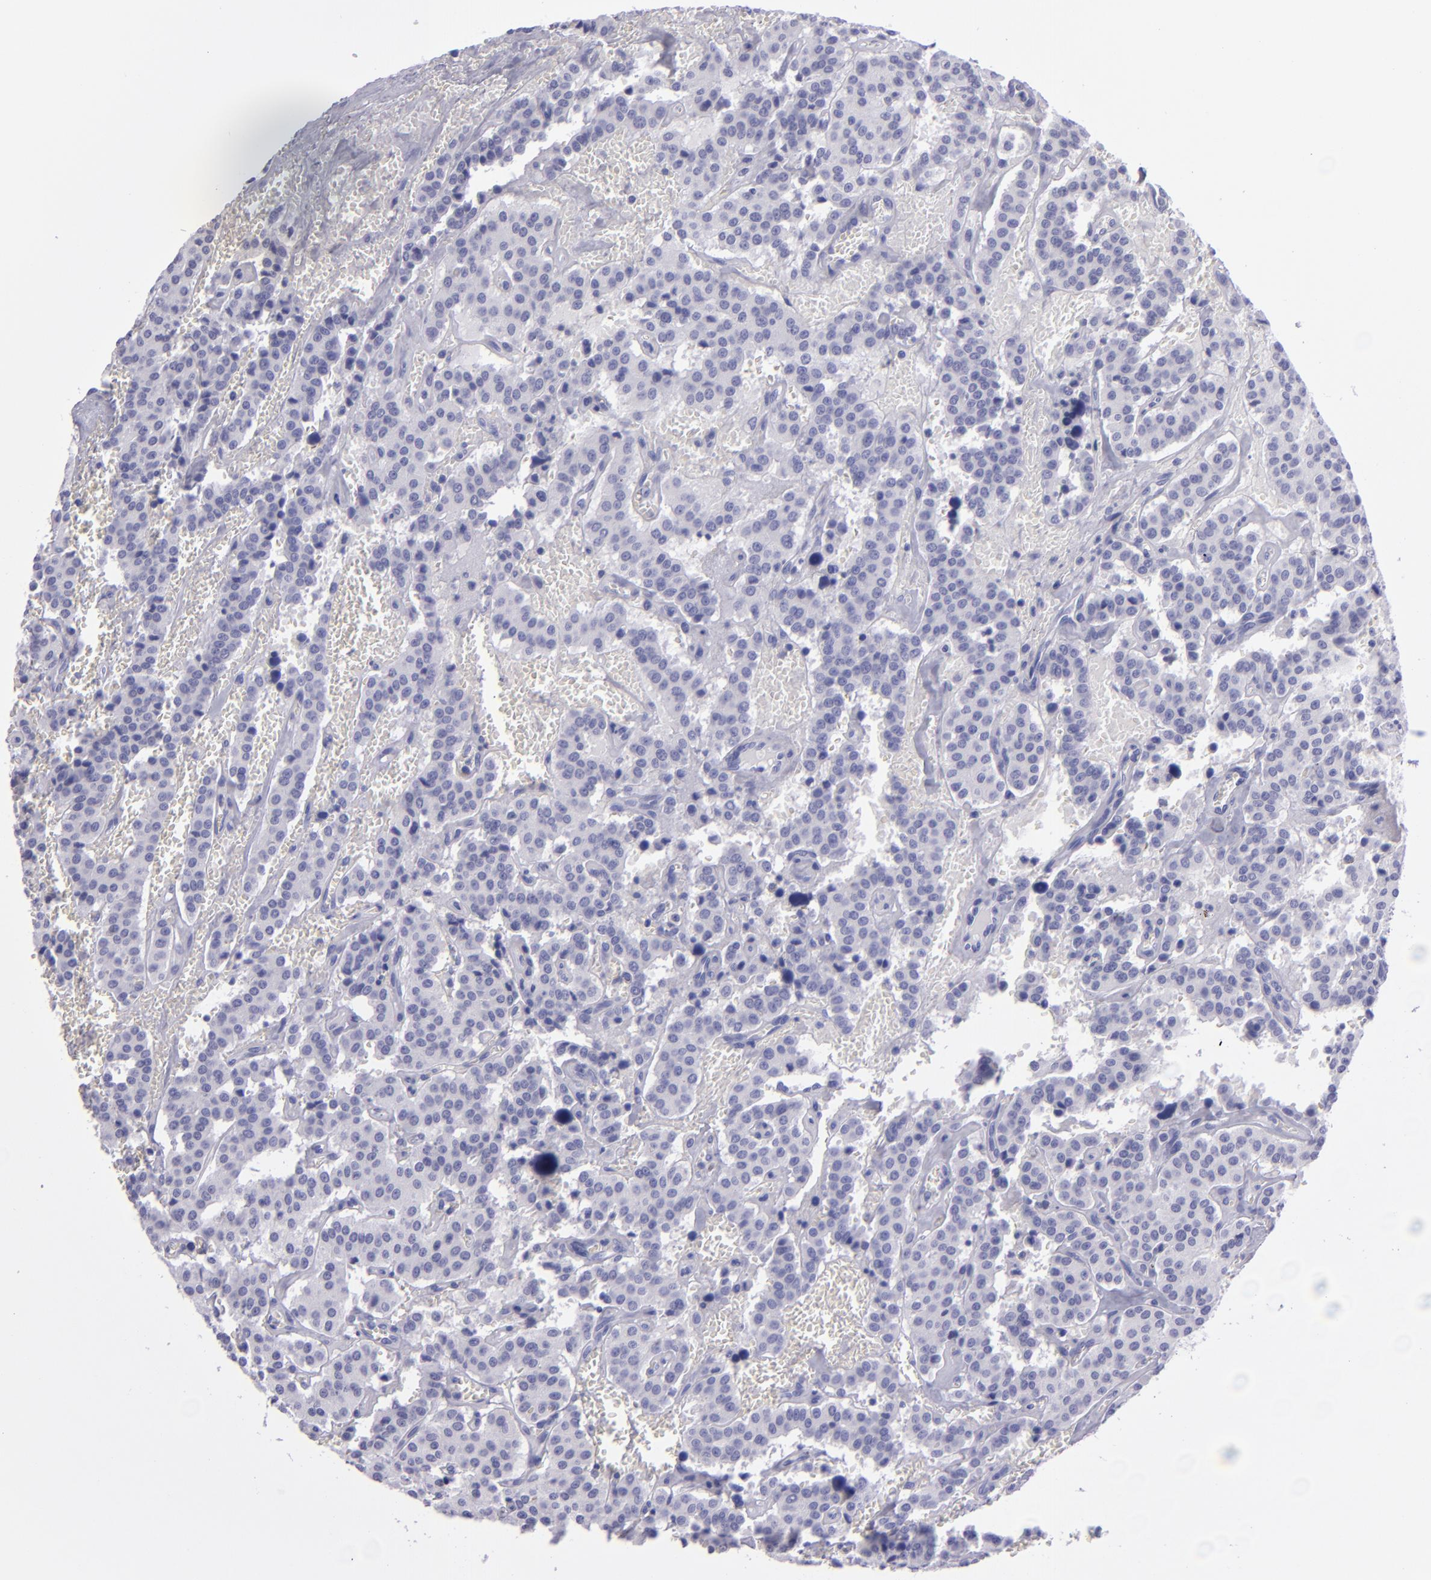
{"staining": {"intensity": "negative", "quantity": "none", "location": "none"}, "tissue": "carcinoid", "cell_type": "Tumor cells", "image_type": "cancer", "snomed": [{"axis": "morphology", "description": "Carcinoid, malignant, NOS"}, {"axis": "topography", "description": "Bronchus"}], "caption": "IHC micrograph of neoplastic tissue: carcinoid (malignant) stained with DAB shows no significant protein expression in tumor cells.", "gene": "TNNT3", "patient": {"sex": "male", "age": 55}}